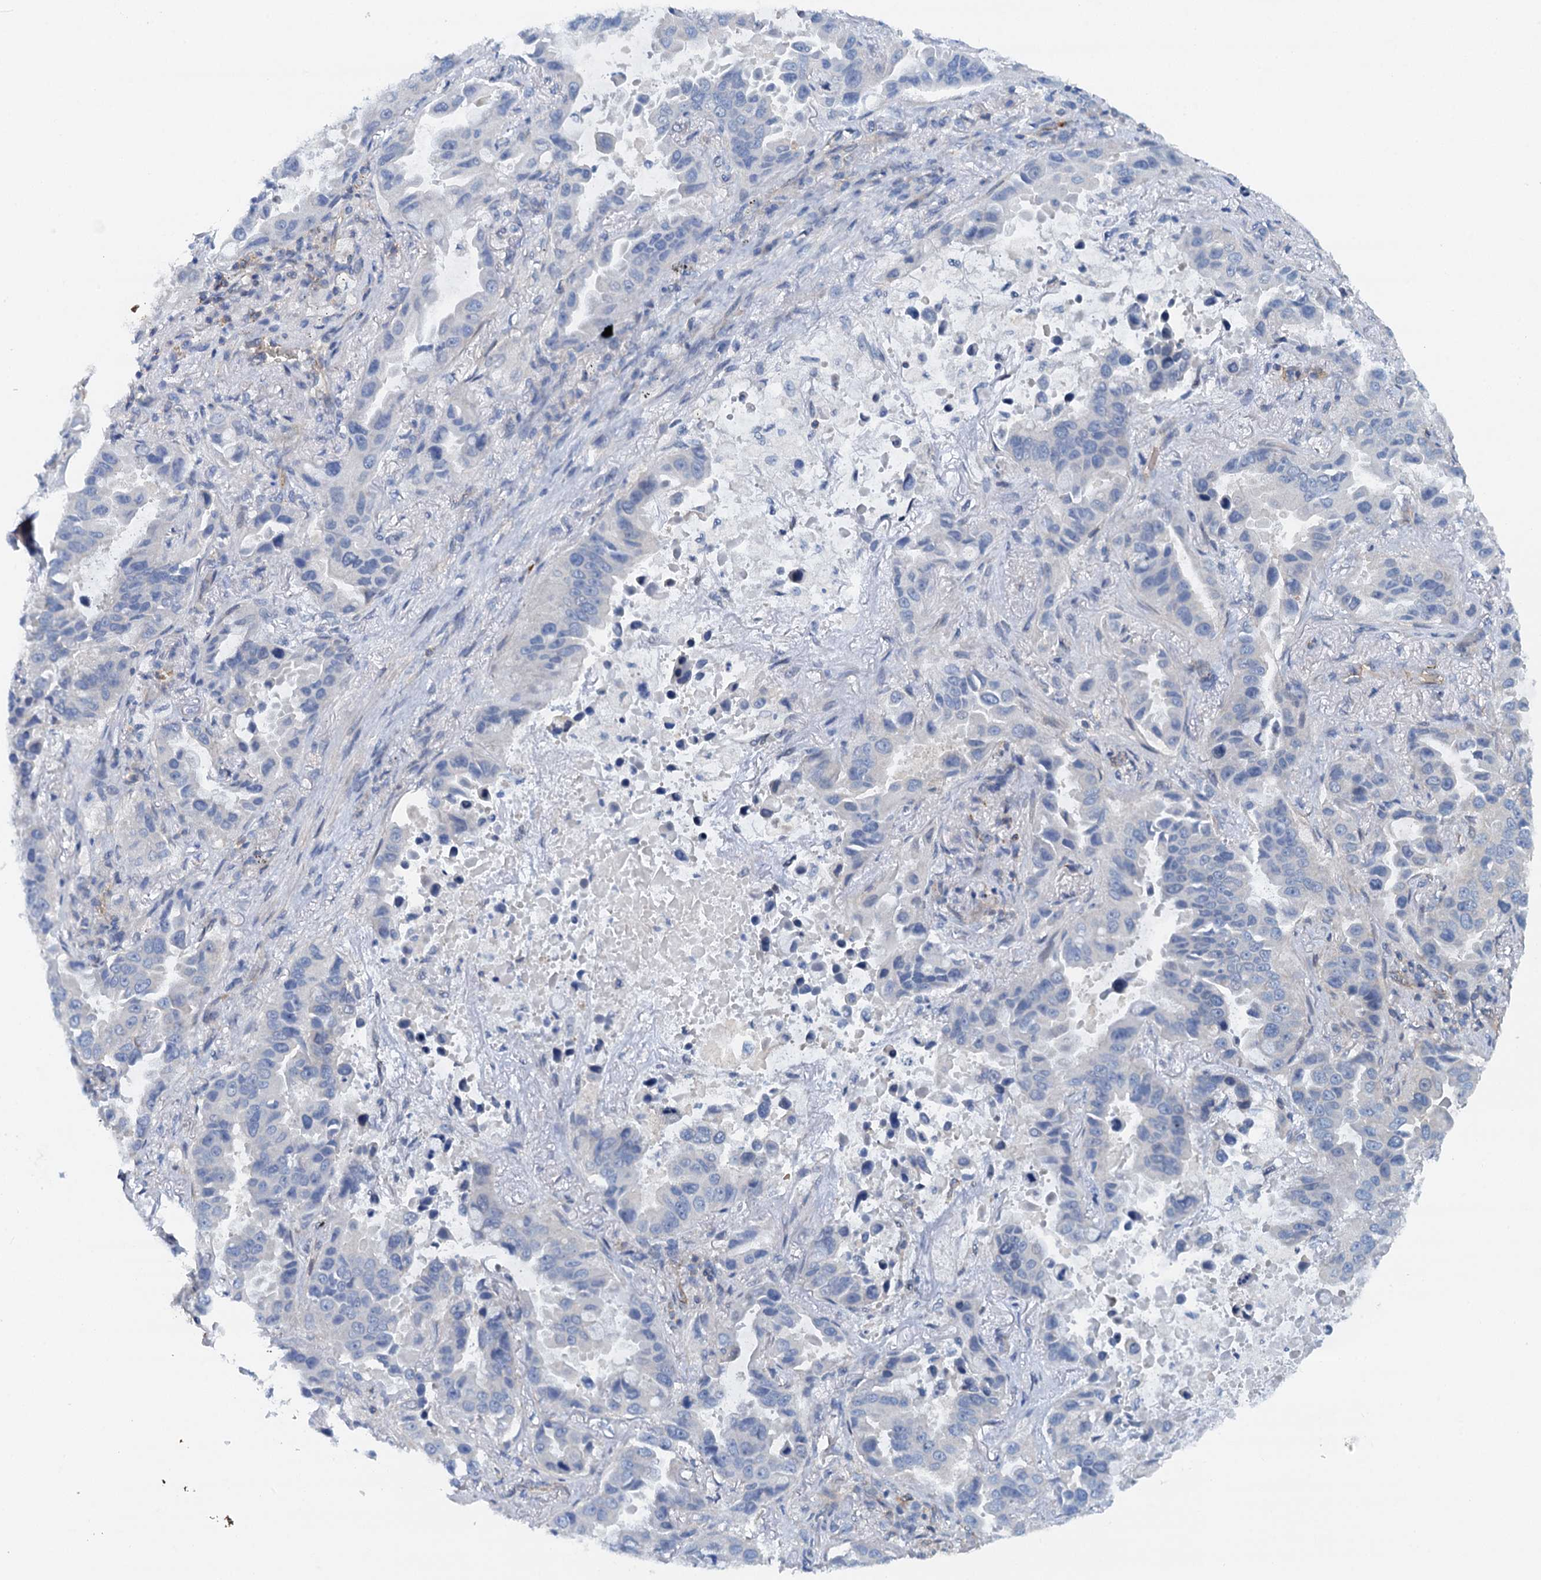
{"staining": {"intensity": "negative", "quantity": "none", "location": "none"}, "tissue": "lung cancer", "cell_type": "Tumor cells", "image_type": "cancer", "snomed": [{"axis": "morphology", "description": "Adenocarcinoma, NOS"}, {"axis": "topography", "description": "Lung"}], "caption": "Immunohistochemical staining of lung adenocarcinoma demonstrates no significant staining in tumor cells.", "gene": "ROGDI", "patient": {"sex": "male", "age": 64}}